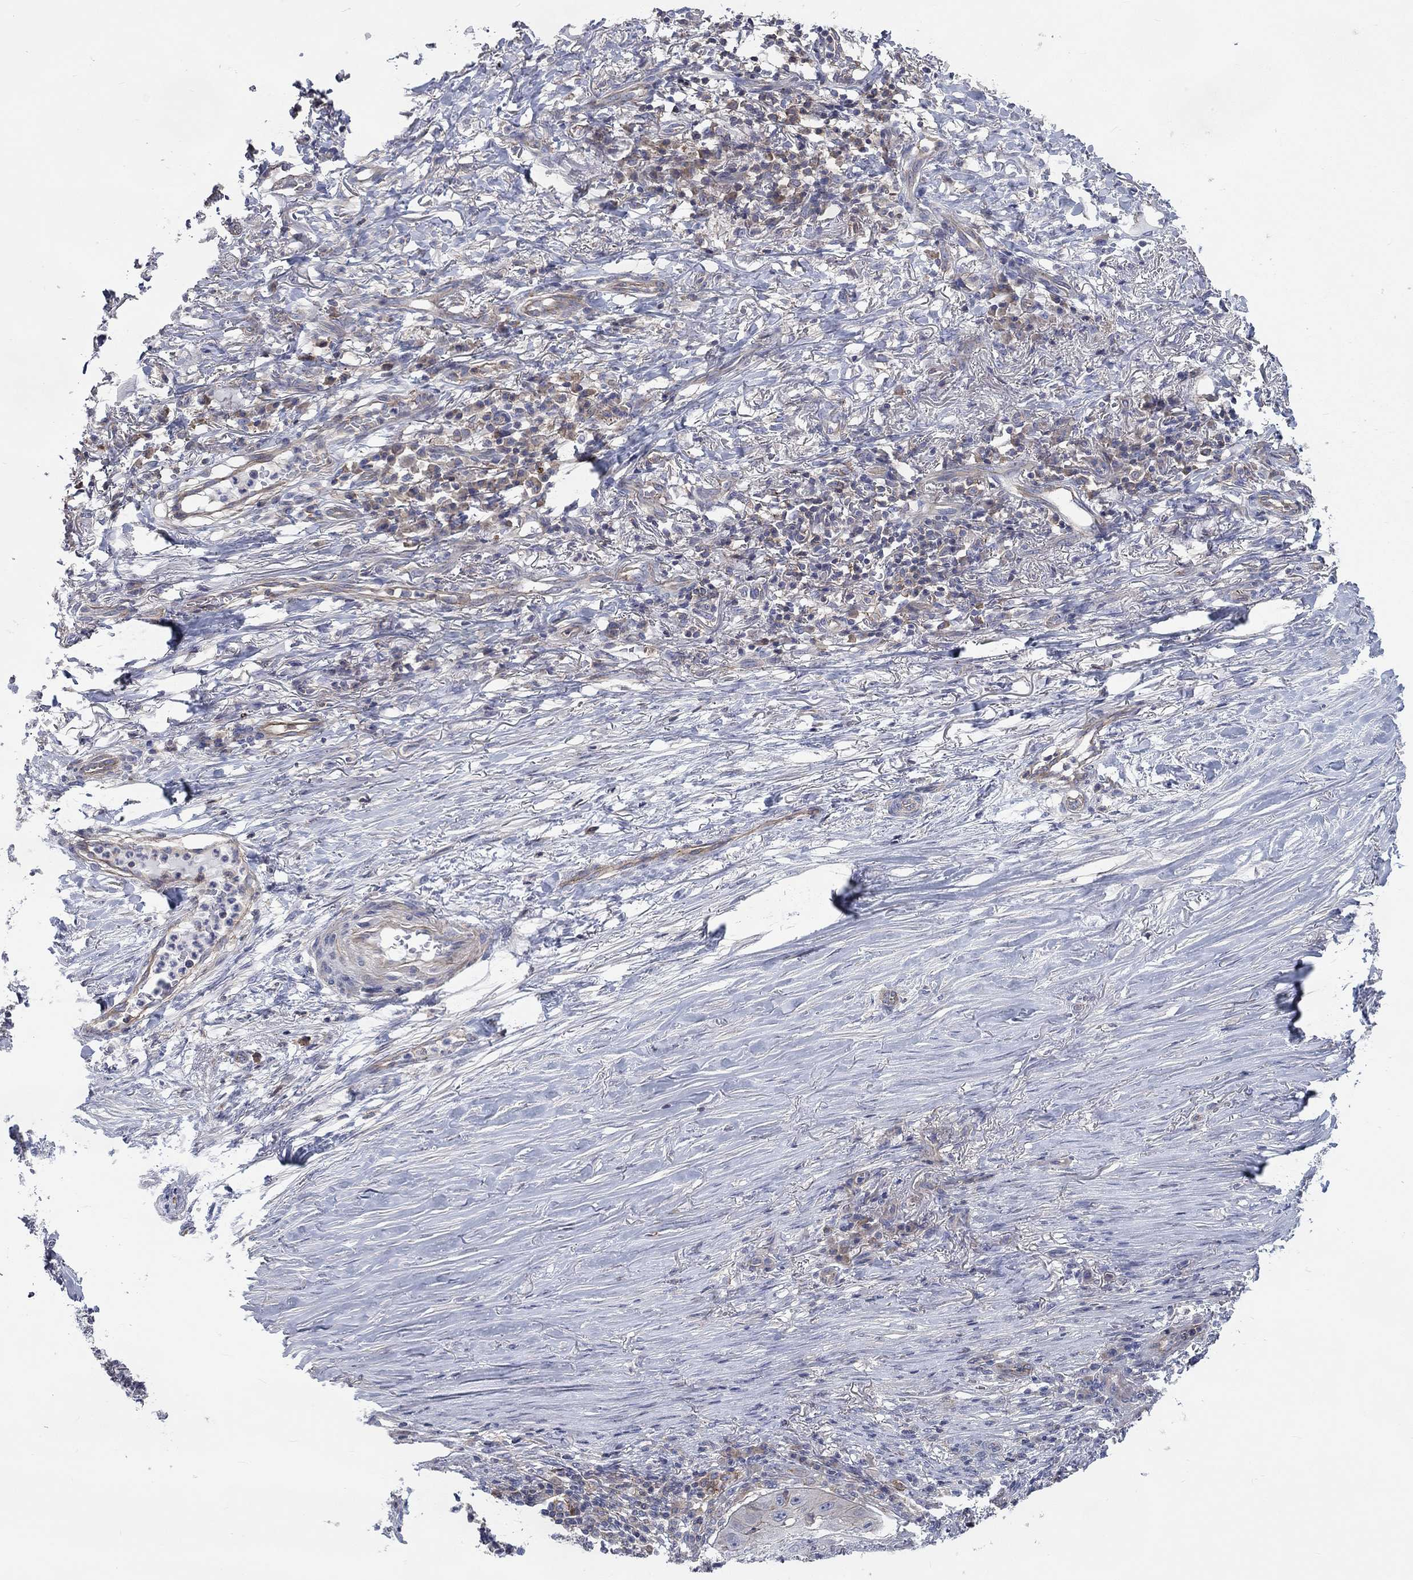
{"staining": {"intensity": "negative", "quantity": "none", "location": "none"}, "tissue": "skin cancer", "cell_type": "Tumor cells", "image_type": "cancer", "snomed": [{"axis": "morphology", "description": "Squamous cell carcinoma, NOS"}, {"axis": "topography", "description": "Skin"}], "caption": "The micrograph reveals no significant expression in tumor cells of skin squamous cell carcinoma. Nuclei are stained in blue.", "gene": "PCDHGA10", "patient": {"sex": "male", "age": 70}}